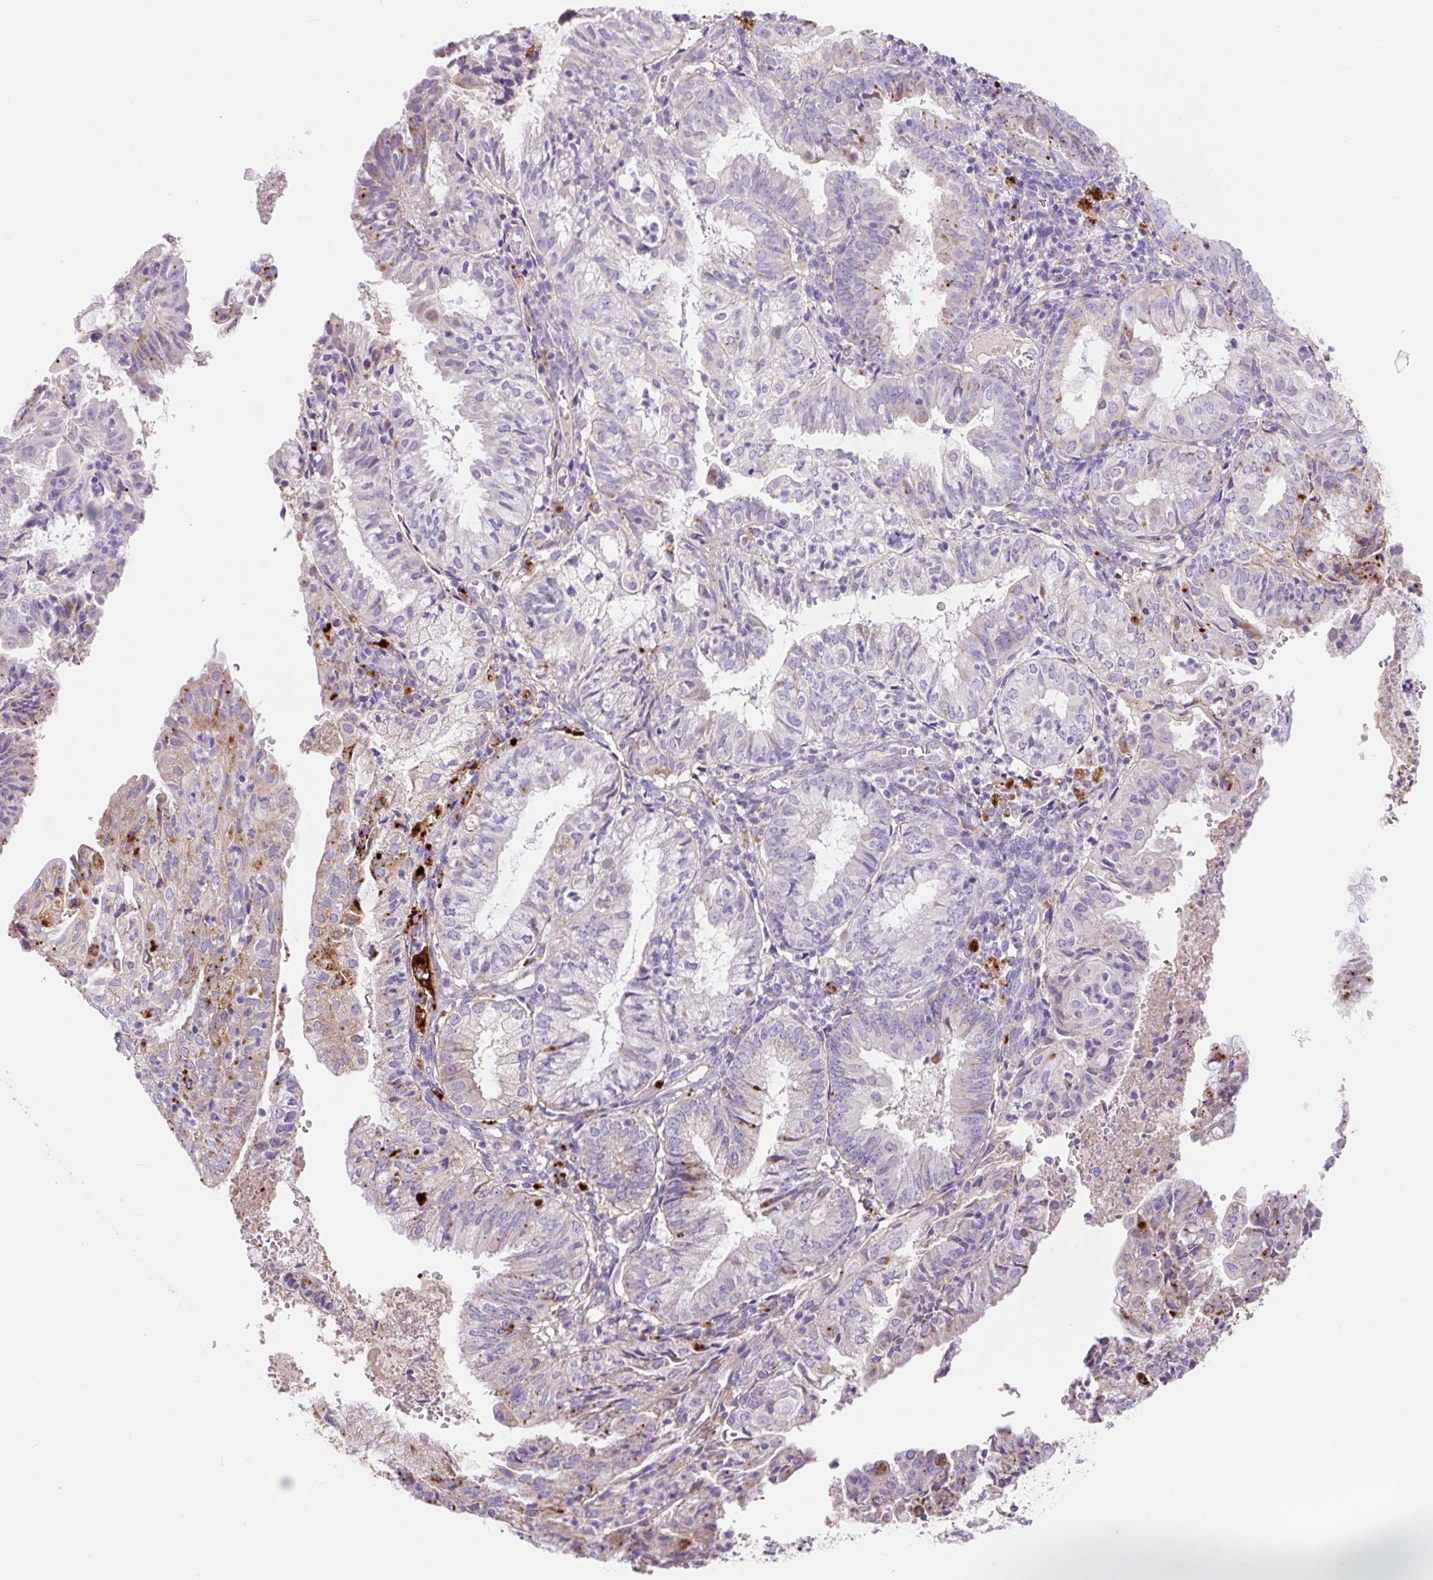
{"staining": {"intensity": "moderate", "quantity": "<25%", "location": "cytoplasmic/membranous"}, "tissue": "endometrial cancer", "cell_type": "Tumor cells", "image_type": "cancer", "snomed": [{"axis": "morphology", "description": "Adenocarcinoma, NOS"}, {"axis": "topography", "description": "Endometrium"}], "caption": "Moderate cytoplasmic/membranous expression is identified in about <25% of tumor cells in endometrial cancer.", "gene": "HEXA", "patient": {"sex": "female", "age": 55}}